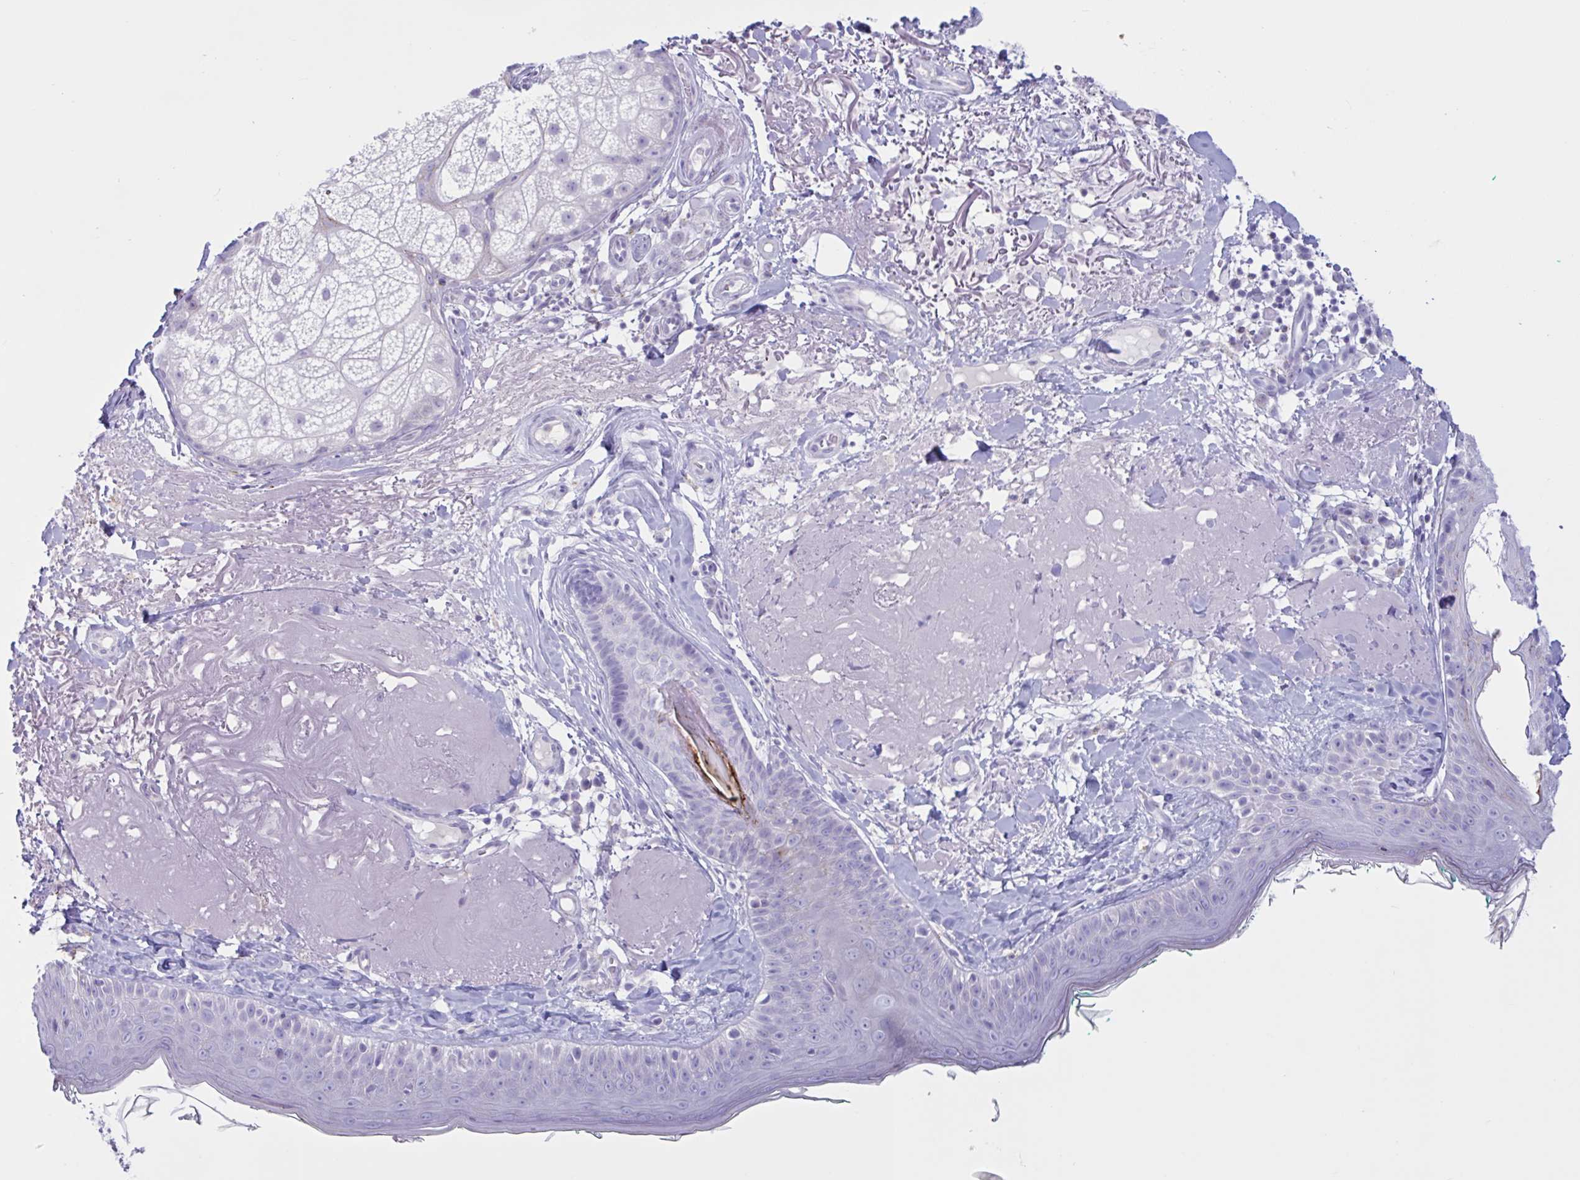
{"staining": {"intensity": "negative", "quantity": "none", "location": "none"}, "tissue": "skin", "cell_type": "Fibroblasts", "image_type": "normal", "snomed": [{"axis": "morphology", "description": "Normal tissue, NOS"}, {"axis": "topography", "description": "Skin"}], "caption": "A micrograph of skin stained for a protein demonstrates no brown staining in fibroblasts.", "gene": "XCL1", "patient": {"sex": "male", "age": 73}}